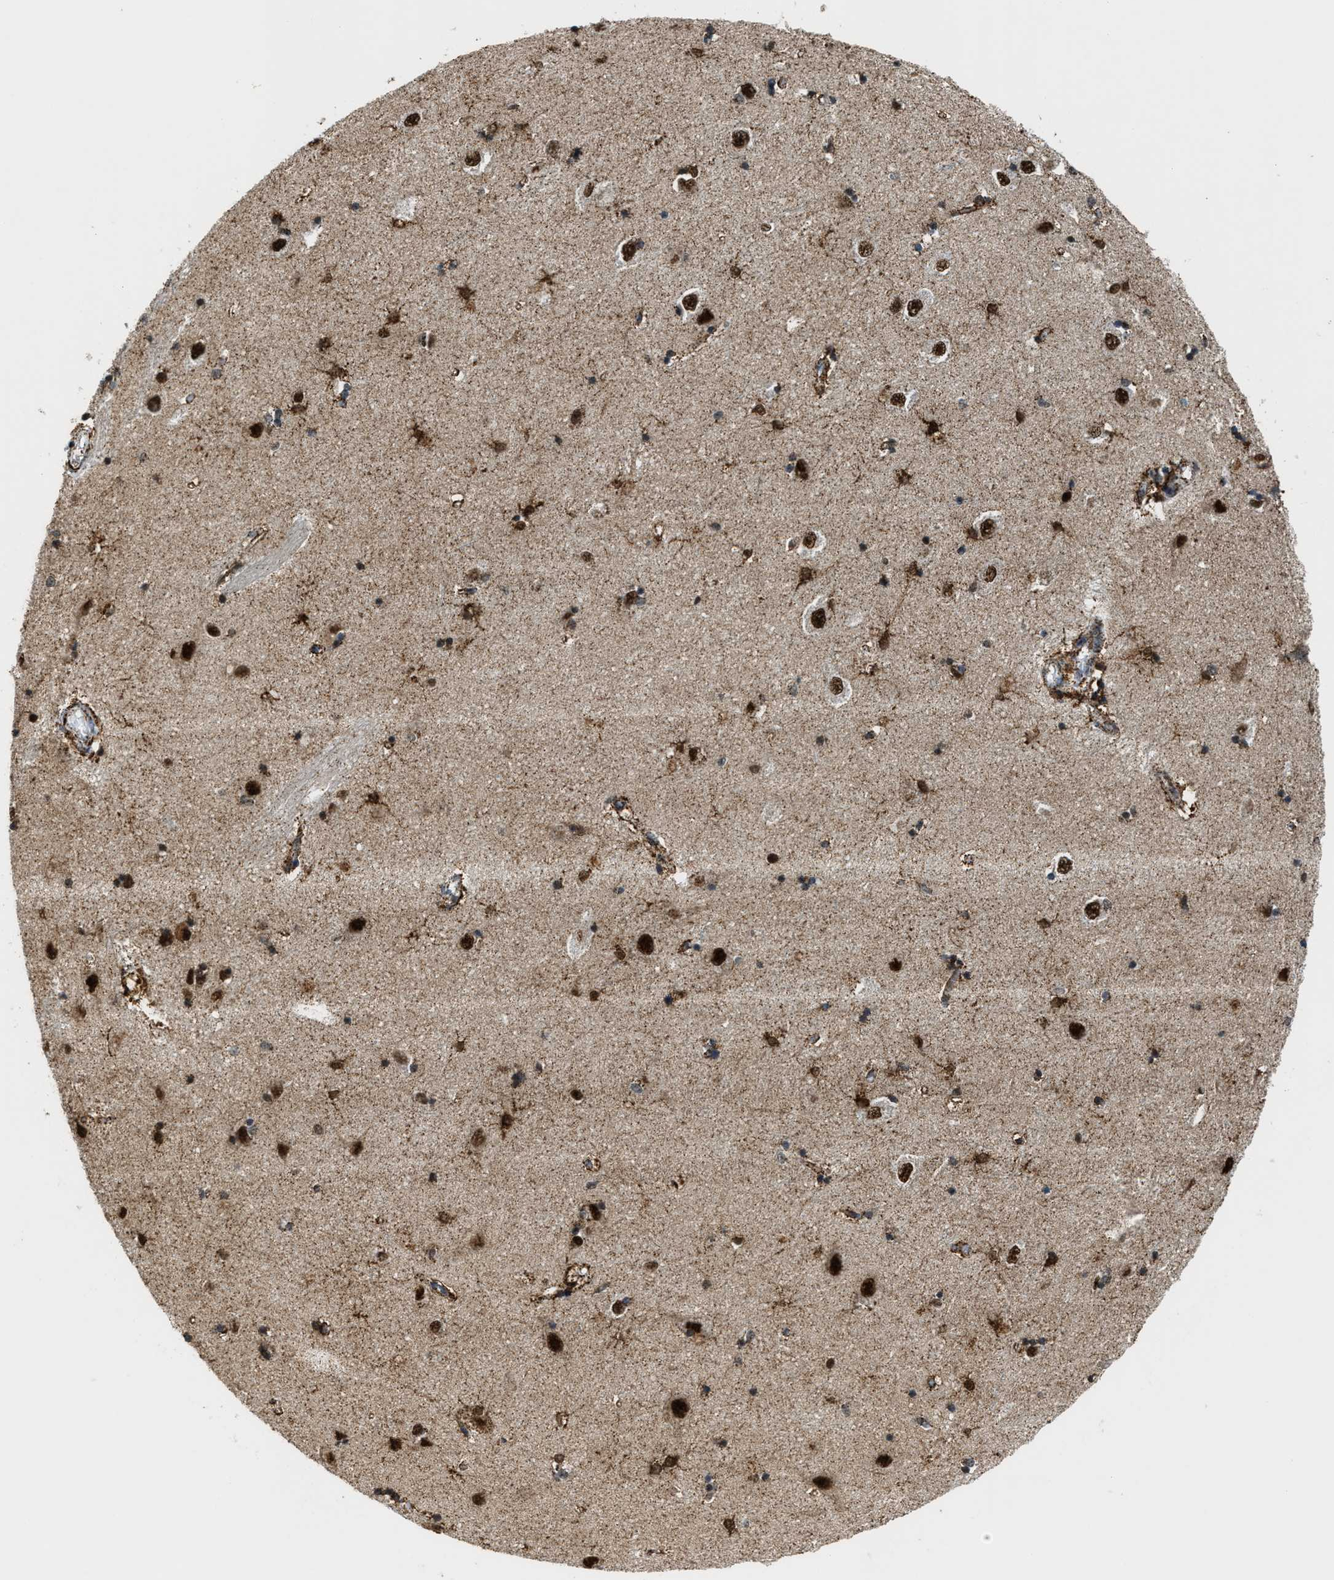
{"staining": {"intensity": "strong", "quantity": ">75%", "location": "cytoplasmic/membranous,nuclear"}, "tissue": "hippocampus", "cell_type": "Glial cells", "image_type": "normal", "snomed": [{"axis": "morphology", "description": "Normal tissue, NOS"}, {"axis": "topography", "description": "Hippocampus"}], "caption": "Immunohistochemistry of unremarkable hippocampus exhibits high levels of strong cytoplasmic/membranous,nuclear positivity in approximately >75% of glial cells.", "gene": "HIBADH", "patient": {"sex": "male", "age": 45}}